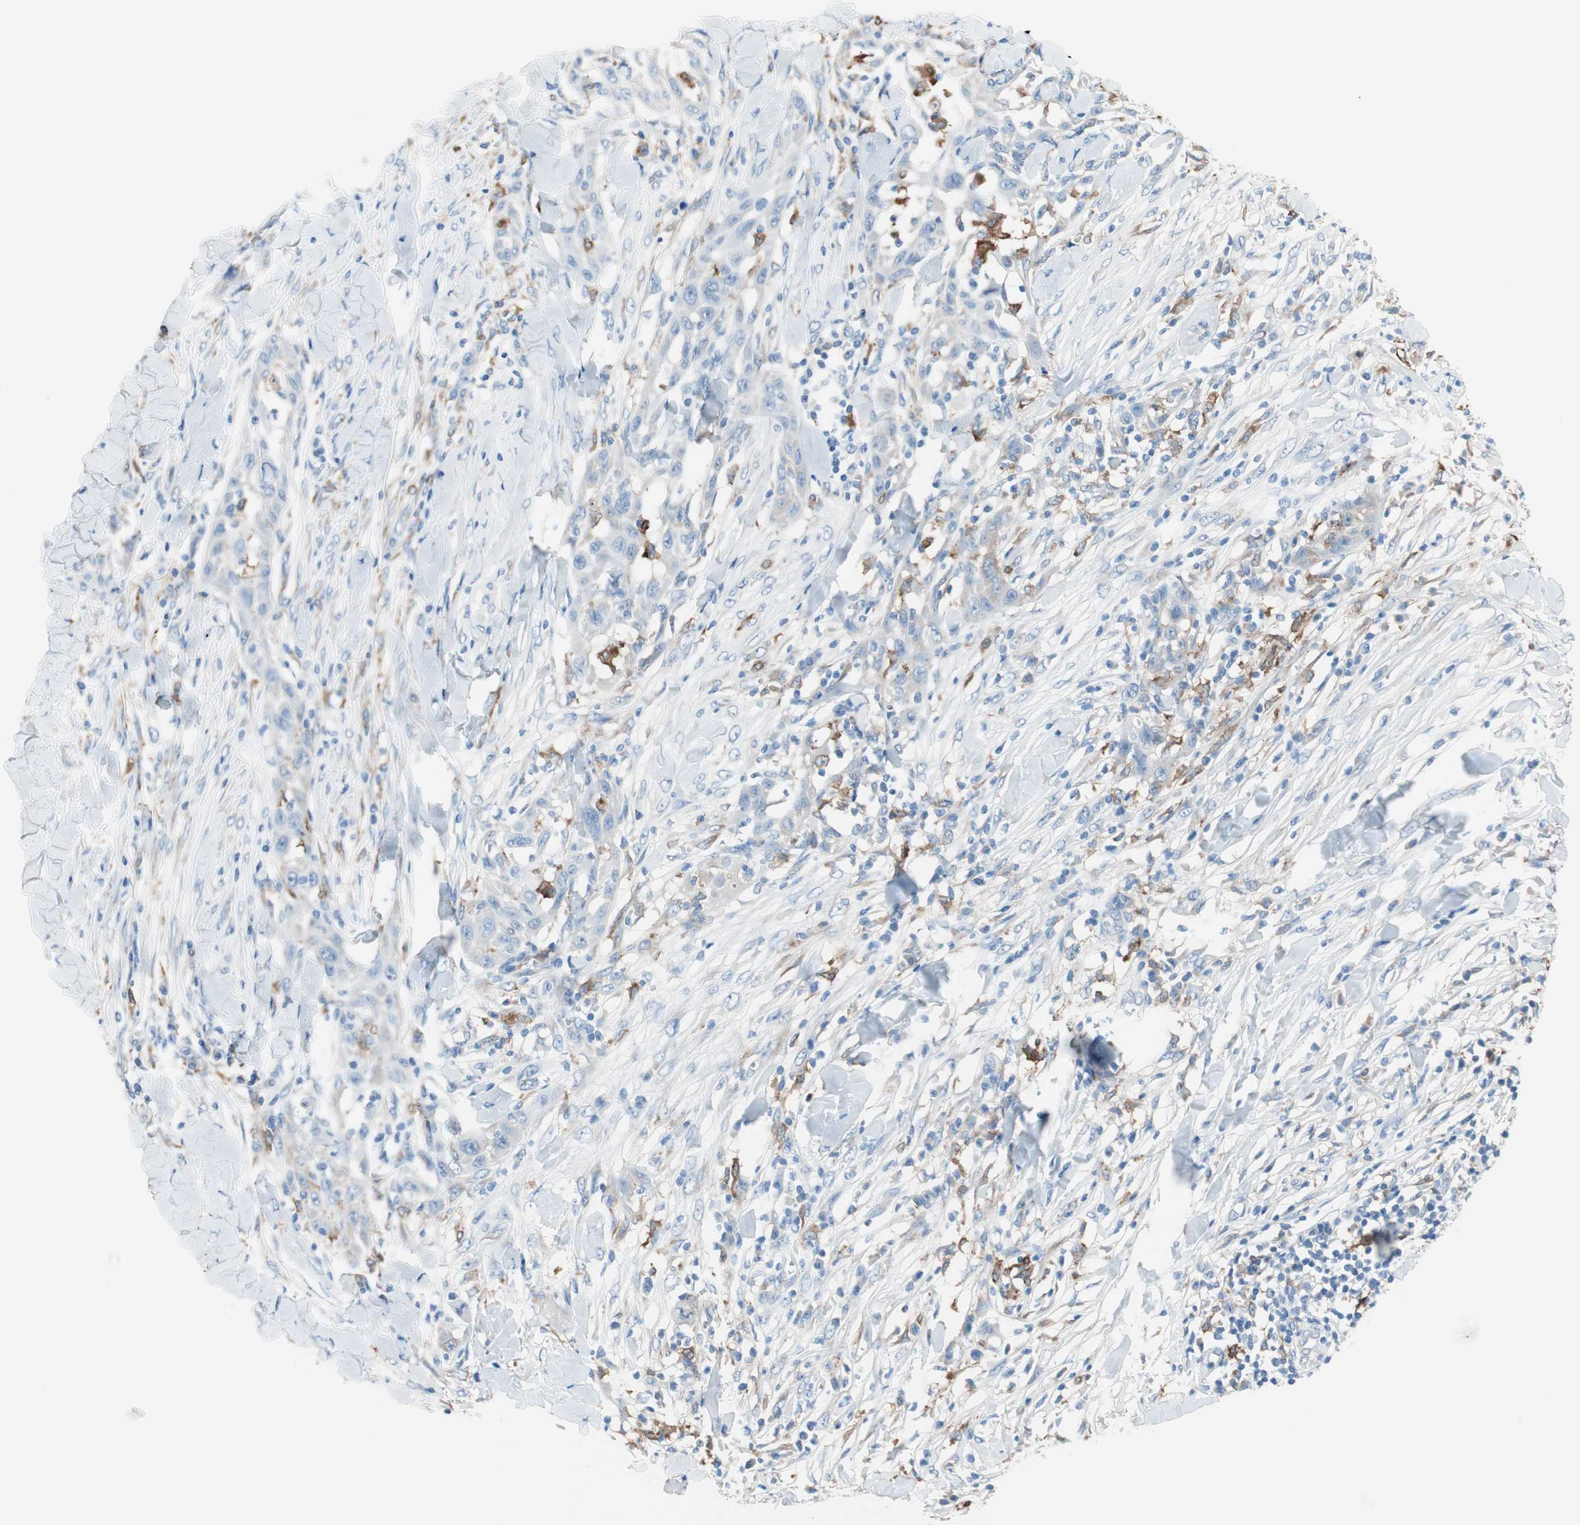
{"staining": {"intensity": "negative", "quantity": "none", "location": "none"}, "tissue": "skin cancer", "cell_type": "Tumor cells", "image_type": "cancer", "snomed": [{"axis": "morphology", "description": "Squamous cell carcinoma, NOS"}, {"axis": "topography", "description": "Skin"}], "caption": "The histopathology image demonstrates no significant staining in tumor cells of skin squamous cell carcinoma. Nuclei are stained in blue.", "gene": "GLUL", "patient": {"sex": "male", "age": 24}}